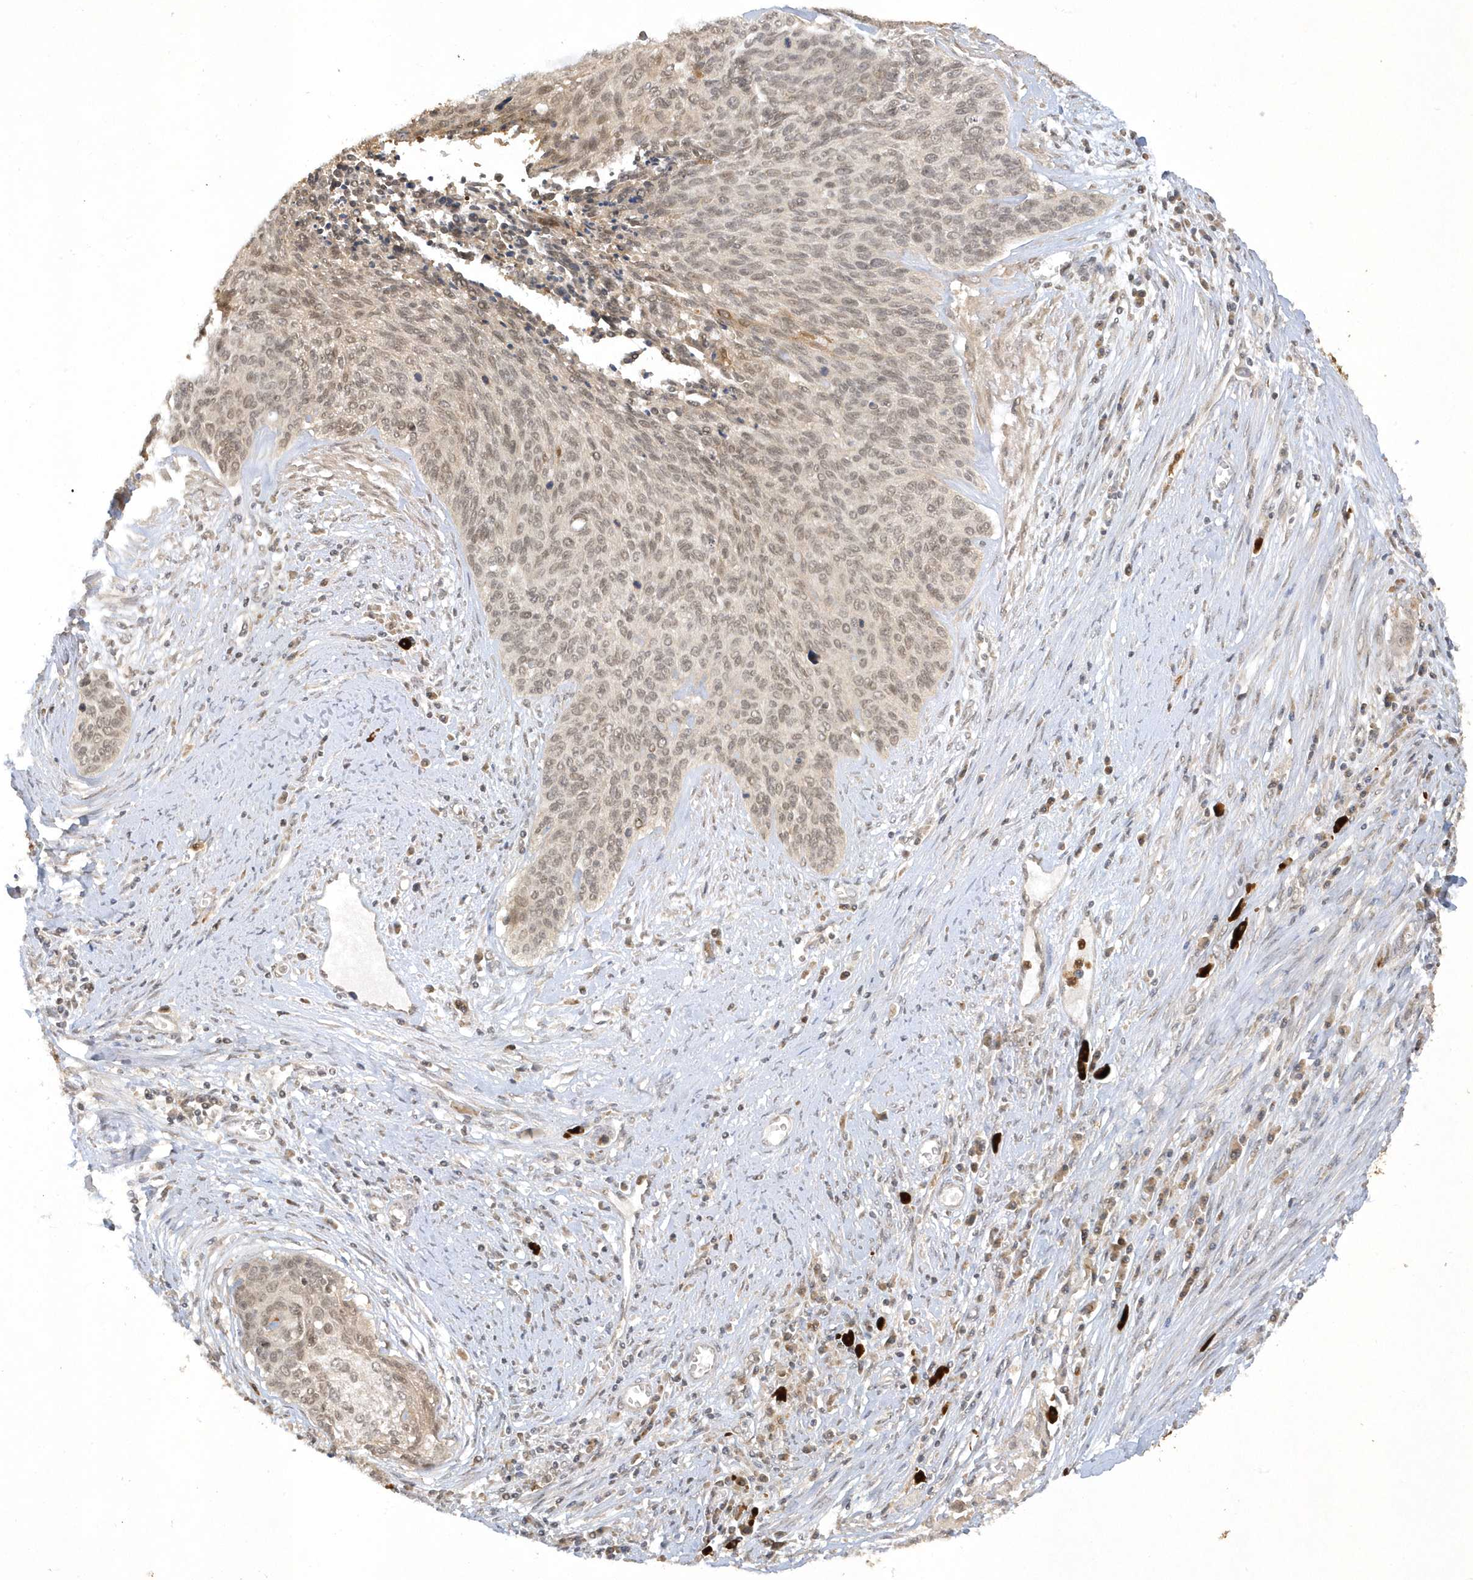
{"staining": {"intensity": "moderate", "quantity": ">75%", "location": "nuclear"}, "tissue": "cervical cancer", "cell_type": "Tumor cells", "image_type": "cancer", "snomed": [{"axis": "morphology", "description": "Squamous cell carcinoma, NOS"}, {"axis": "topography", "description": "Cervix"}], "caption": "A high-resolution histopathology image shows immunohistochemistry (IHC) staining of cervical cancer (squamous cell carcinoma), which demonstrates moderate nuclear expression in approximately >75% of tumor cells.", "gene": "ZNF213", "patient": {"sex": "female", "age": 55}}